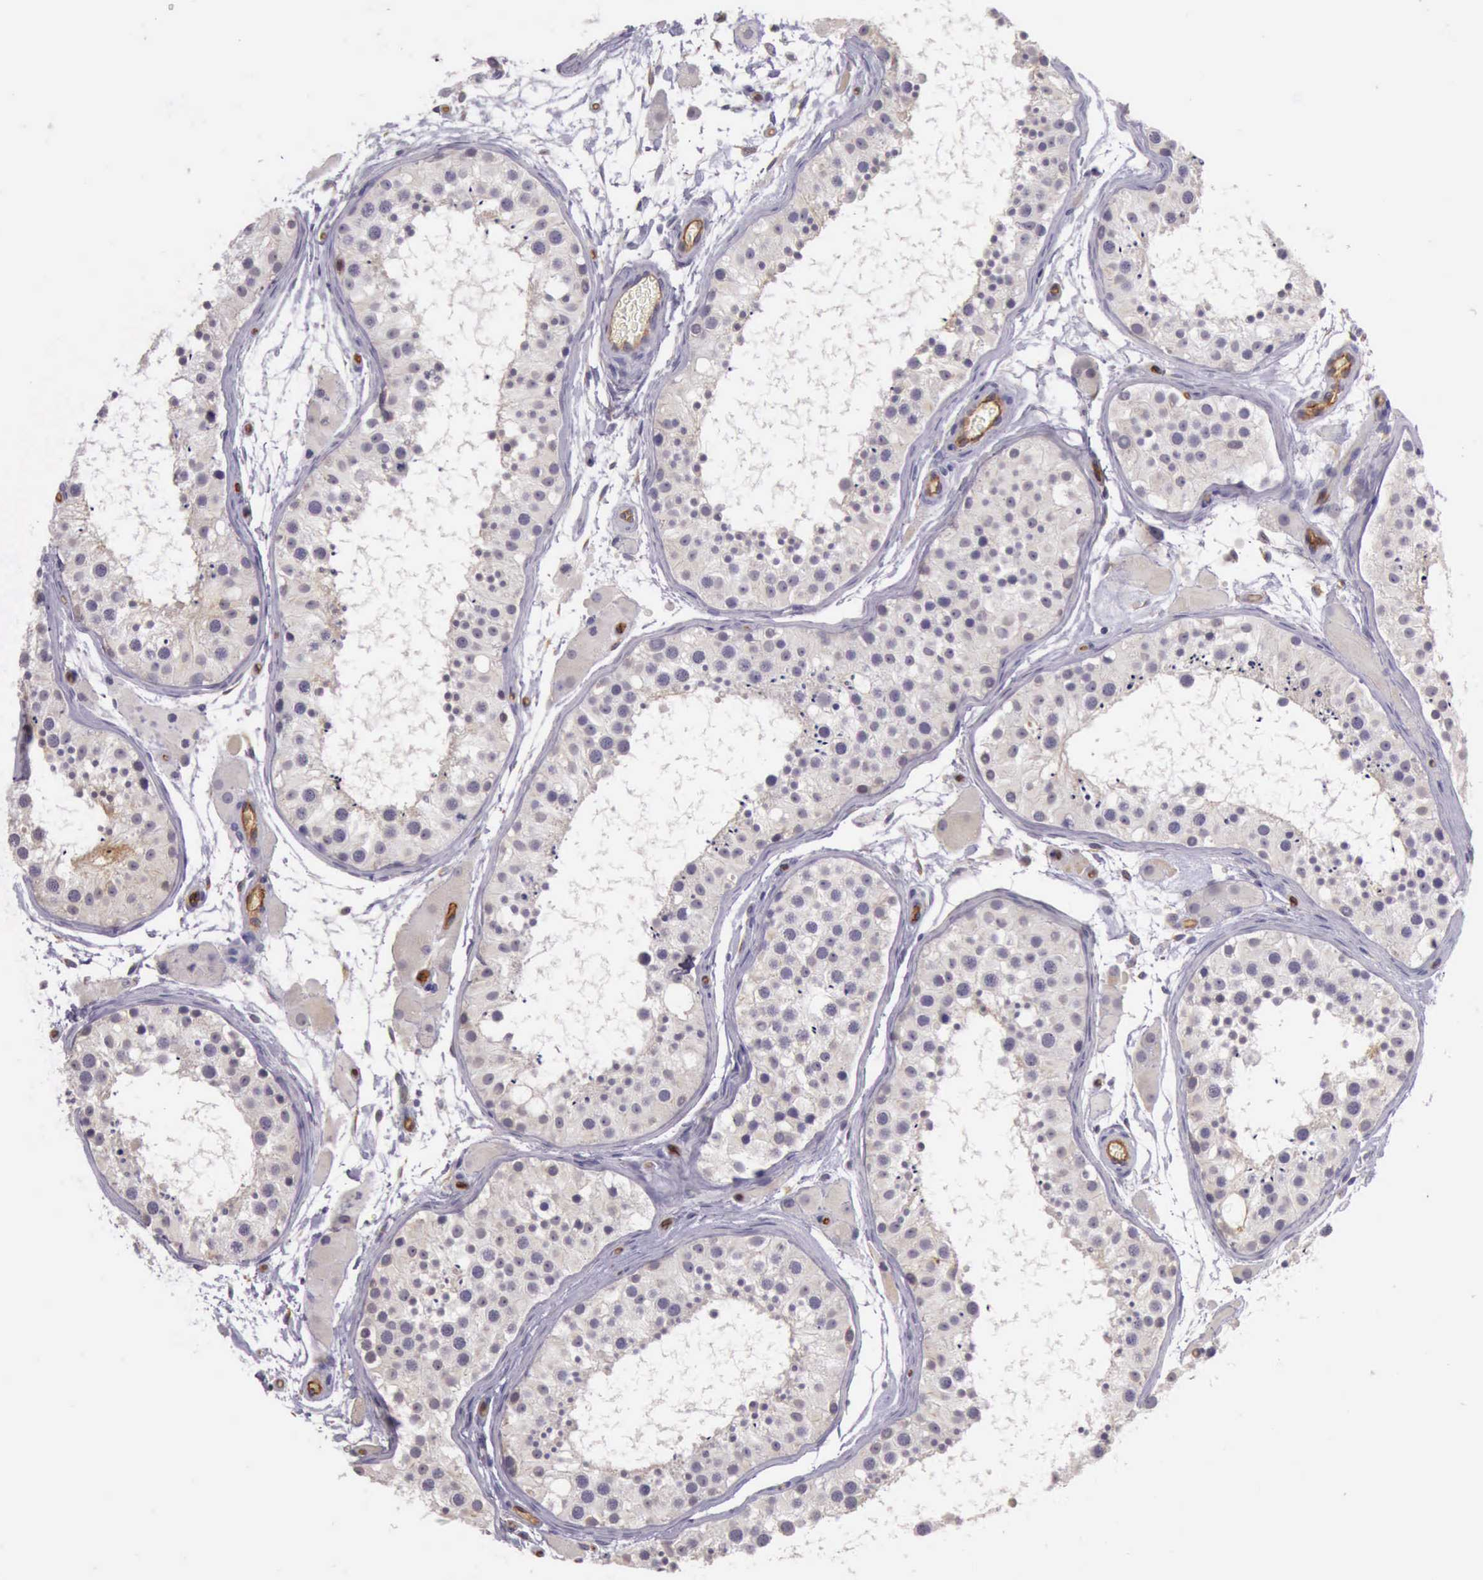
{"staining": {"intensity": "weak", "quantity": "<25%", "location": "cytoplasmic/membranous"}, "tissue": "testis", "cell_type": "Cells in seminiferous ducts", "image_type": "normal", "snomed": [{"axis": "morphology", "description": "Normal tissue, NOS"}, {"axis": "topography", "description": "Testis"}], "caption": "The image exhibits no significant expression in cells in seminiferous ducts of testis.", "gene": "TCEANC", "patient": {"sex": "male", "age": 29}}